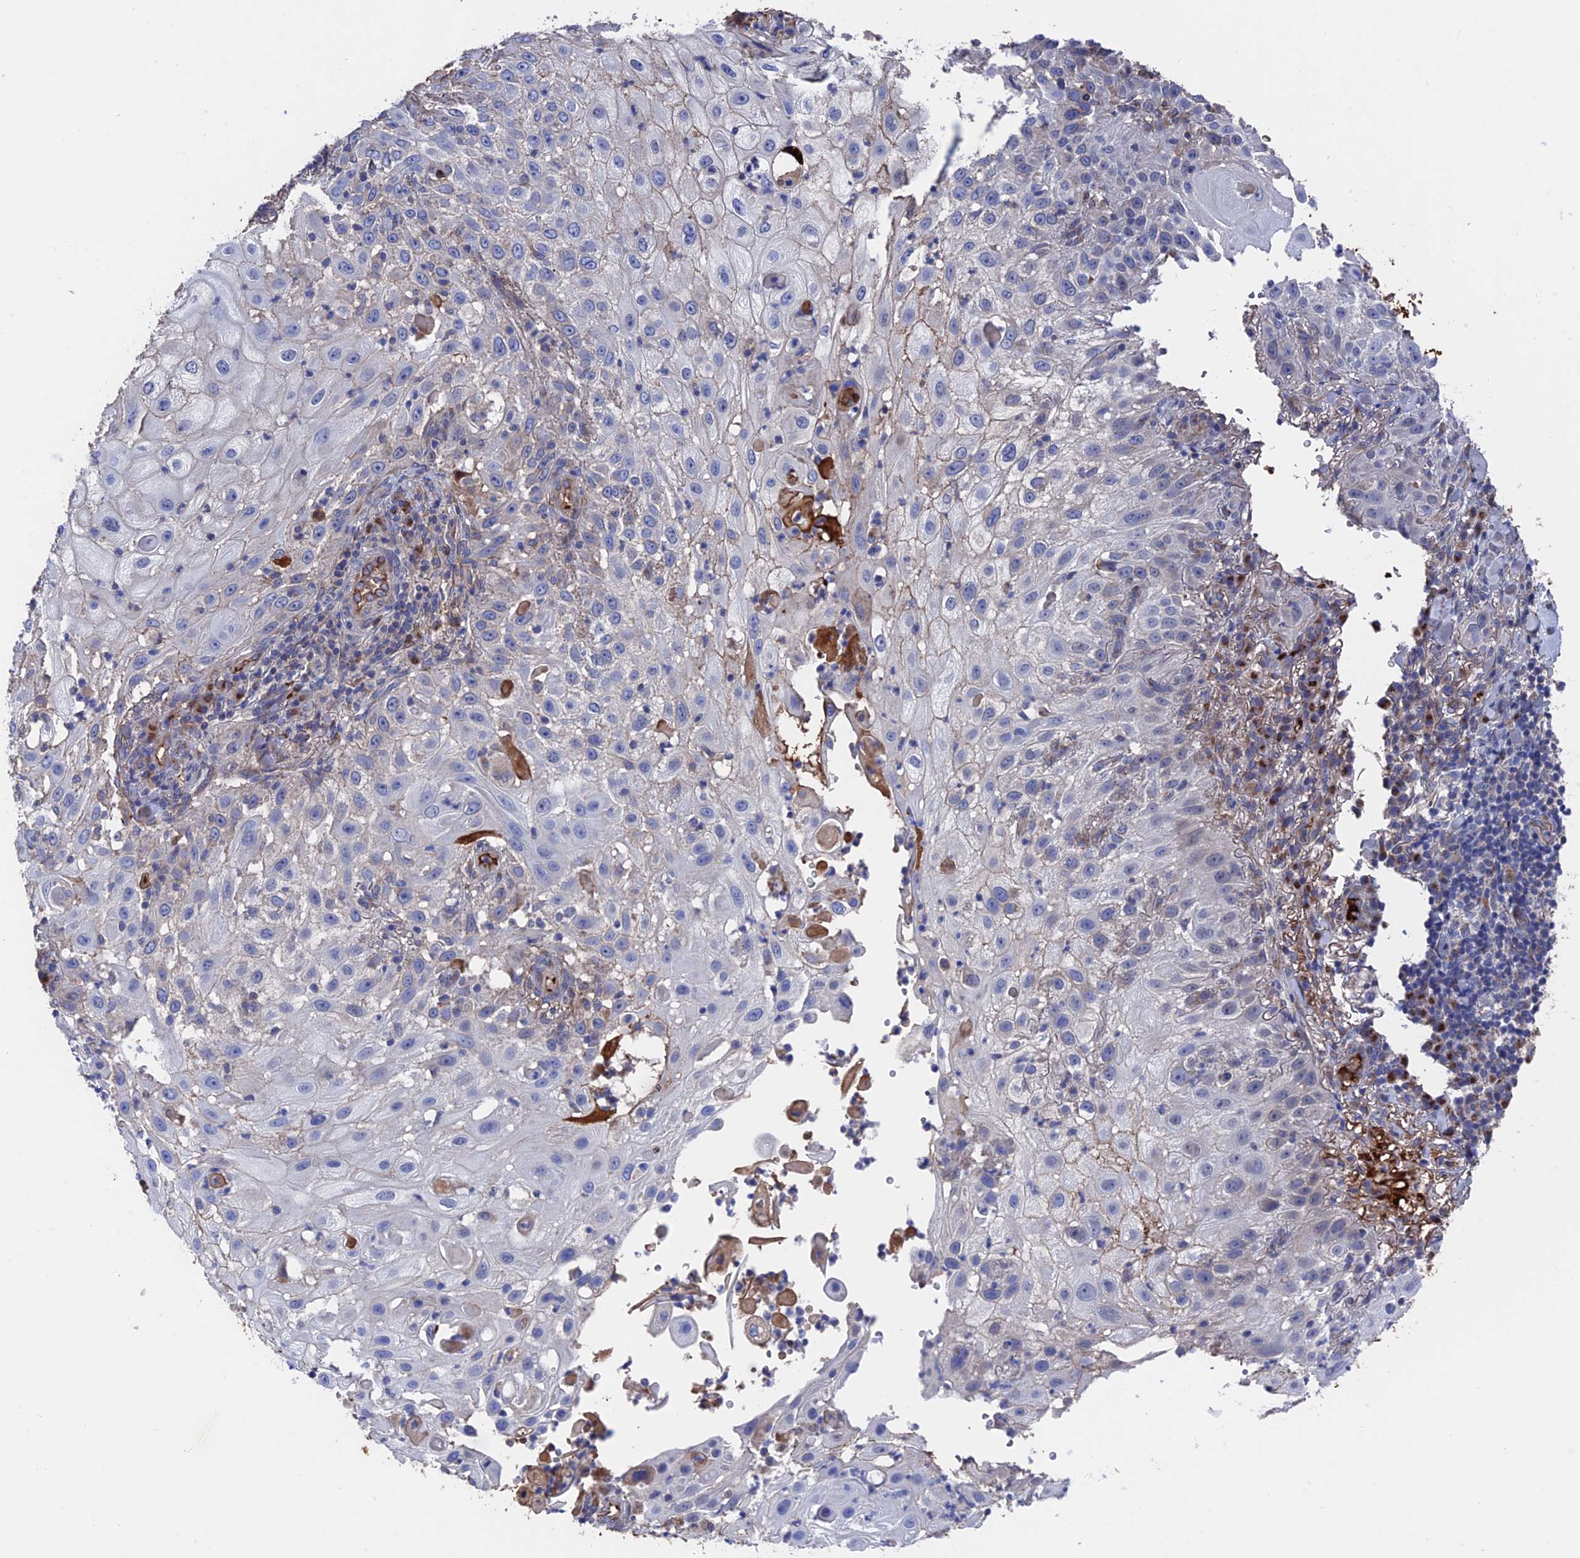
{"staining": {"intensity": "negative", "quantity": "none", "location": "none"}, "tissue": "skin cancer", "cell_type": "Tumor cells", "image_type": "cancer", "snomed": [{"axis": "morphology", "description": "Squamous cell carcinoma, NOS"}, {"axis": "topography", "description": "Skin"}], "caption": "The image displays no significant expression in tumor cells of skin cancer.", "gene": "HPF1", "patient": {"sex": "female", "age": 44}}